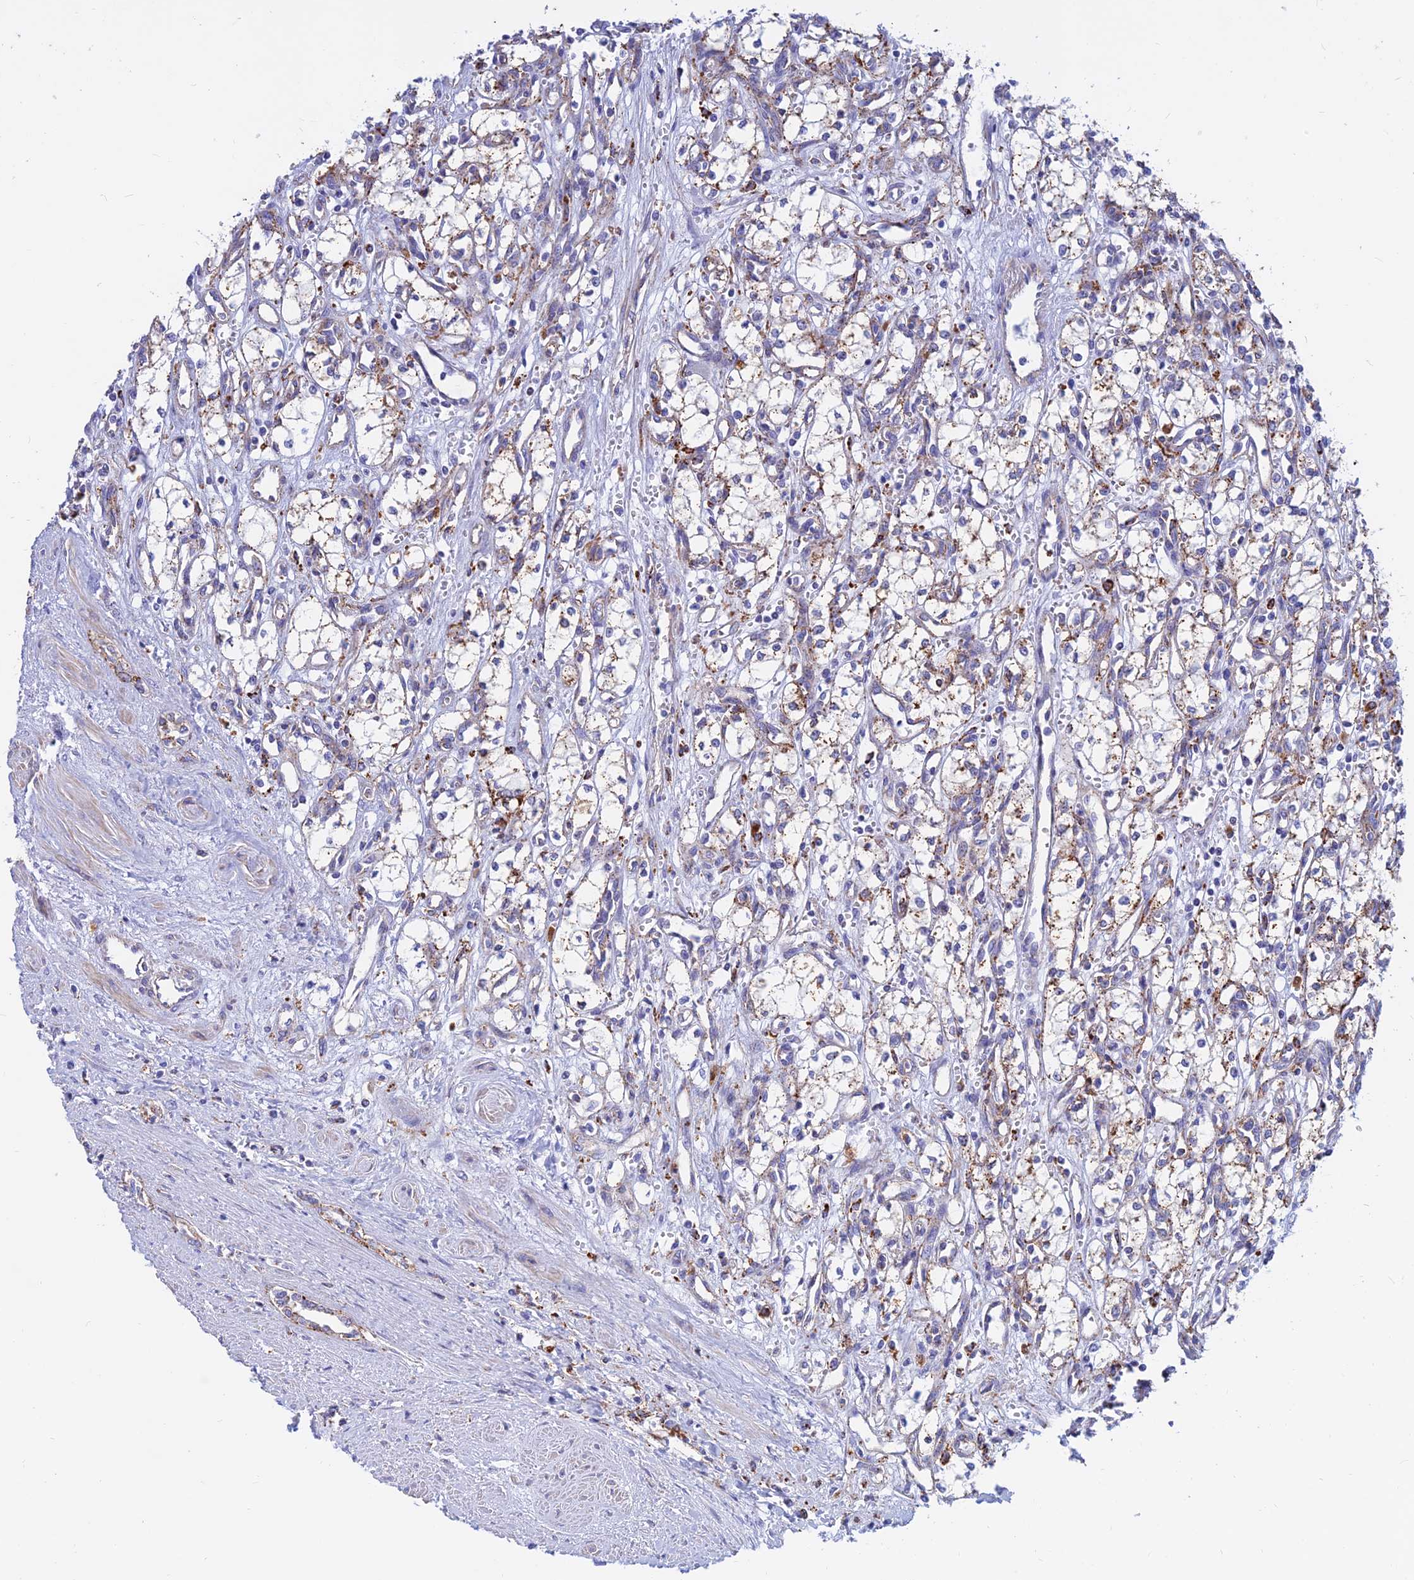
{"staining": {"intensity": "moderate", "quantity": "25%-75%", "location": "cytoplasmic/membranous"}, "tissue": "renal cancer", "cell_type": "Tumor cells", "image_type": "cancer", "snomed": [{"axis": "morphology", "description": "Adenocarcinoma, NOS"}, {"axis": "topography", "description": "Kidney"}], "caption": "Protein staining of renal cancer tissue exhibits moderate cytoplasmic/membranous expression in approximately 25%-75% of tumor cells.", "gene": "SPNS1", "patient": {"sex": "male", "age": 59}}